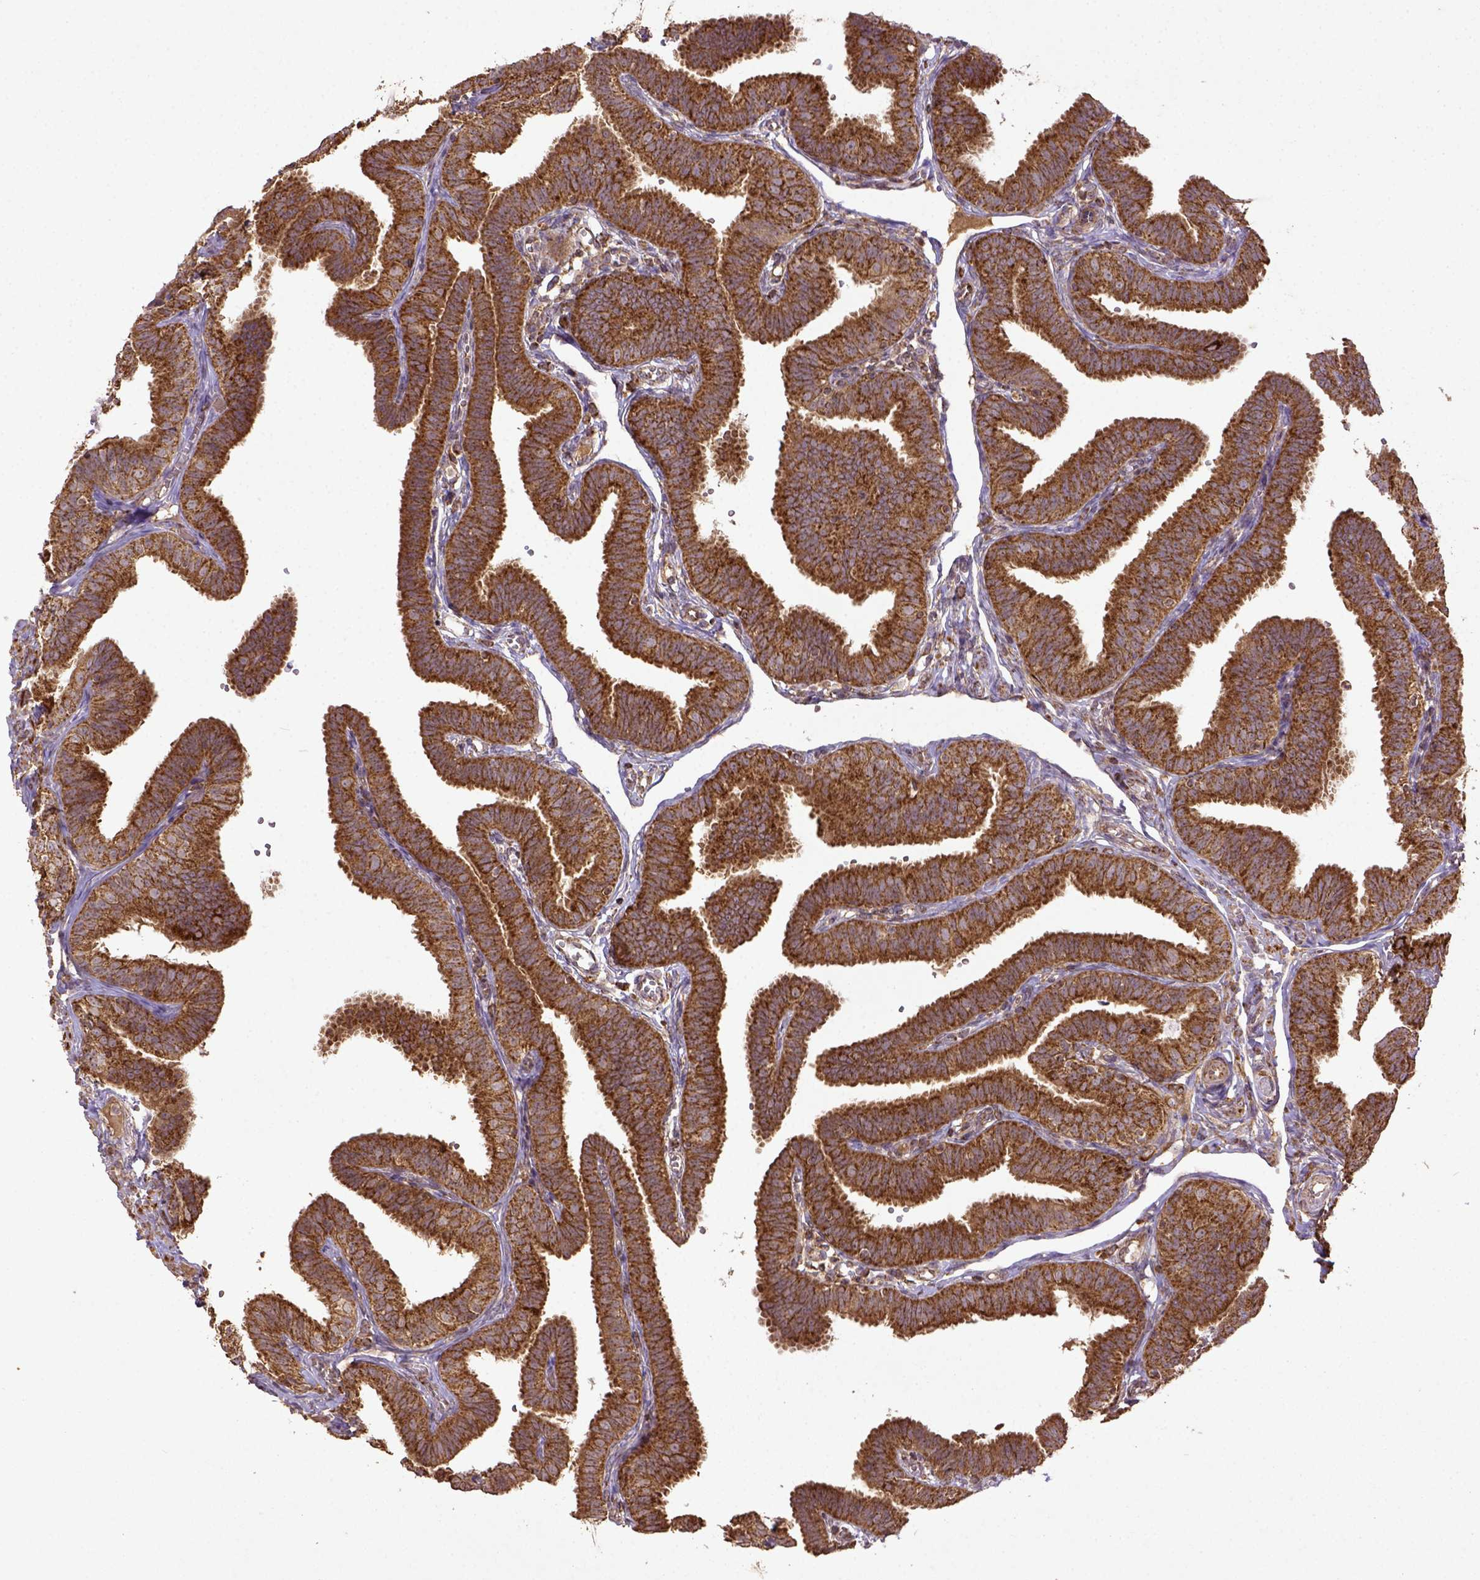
{"staining": {"intensity": "strong", "quantity": ">75%", "location": "cytoplasmic/membranous"}, "tissue": "fallopian tube", "cell_type": "Glandular cells", "image_type": "normal", "snomed": [{"axis": "morphology", "description": "Normal tissue, NOS"}, {"axis": "topography", "description": "Fallopian tube"}], "caption": "The image displays staining of unremarkable fallopian tube, revealing strong cytoplasmic/membranous protein staining (brown color) within glandular cells.", "gene": "MT", "patient": {"sex": "female", "age": 25}}